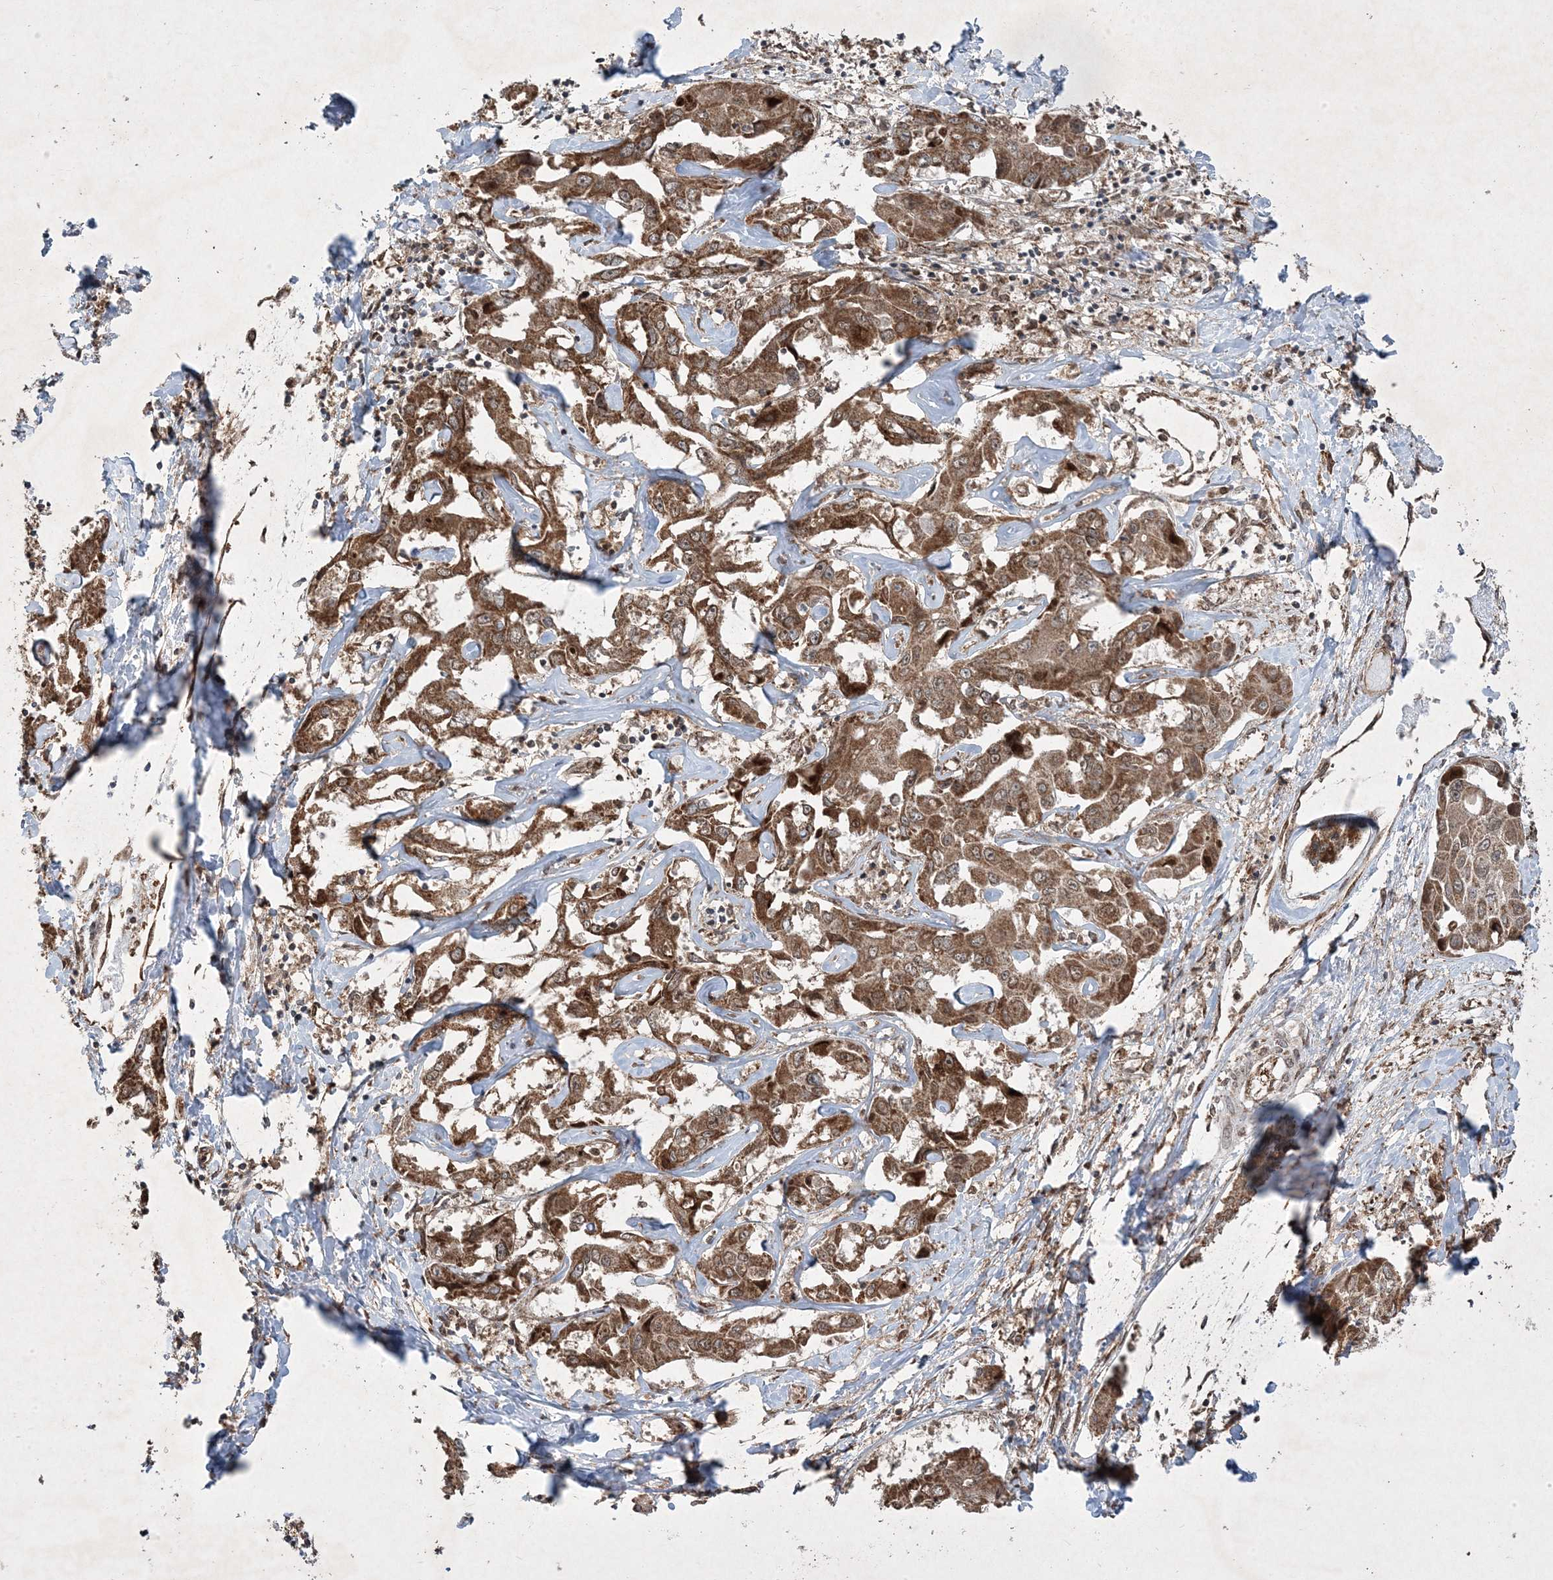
{"staining": {"intensity": "moderate", "quantity": ">75%", "location": "cytoplasmic/membranous,nuclear"}, "tissue": "liver cancer", "cell_type": "Tumor cells", "image_type": "cancer", "snomed": [{"axis": "morphology", "description": "Cholangiocarcinoma"}, {"axis": "topography", "description": "Liver"}], "caption": "The histopathology image shows a brown stain indicating the presence of a protein in the cytoplasmic/membranous and nuclear of tumor cells in liver cancer (cholangiocarcinoma).", "gene": "PLEKHM2", "patient": {"sex": "male", "age": 59}}